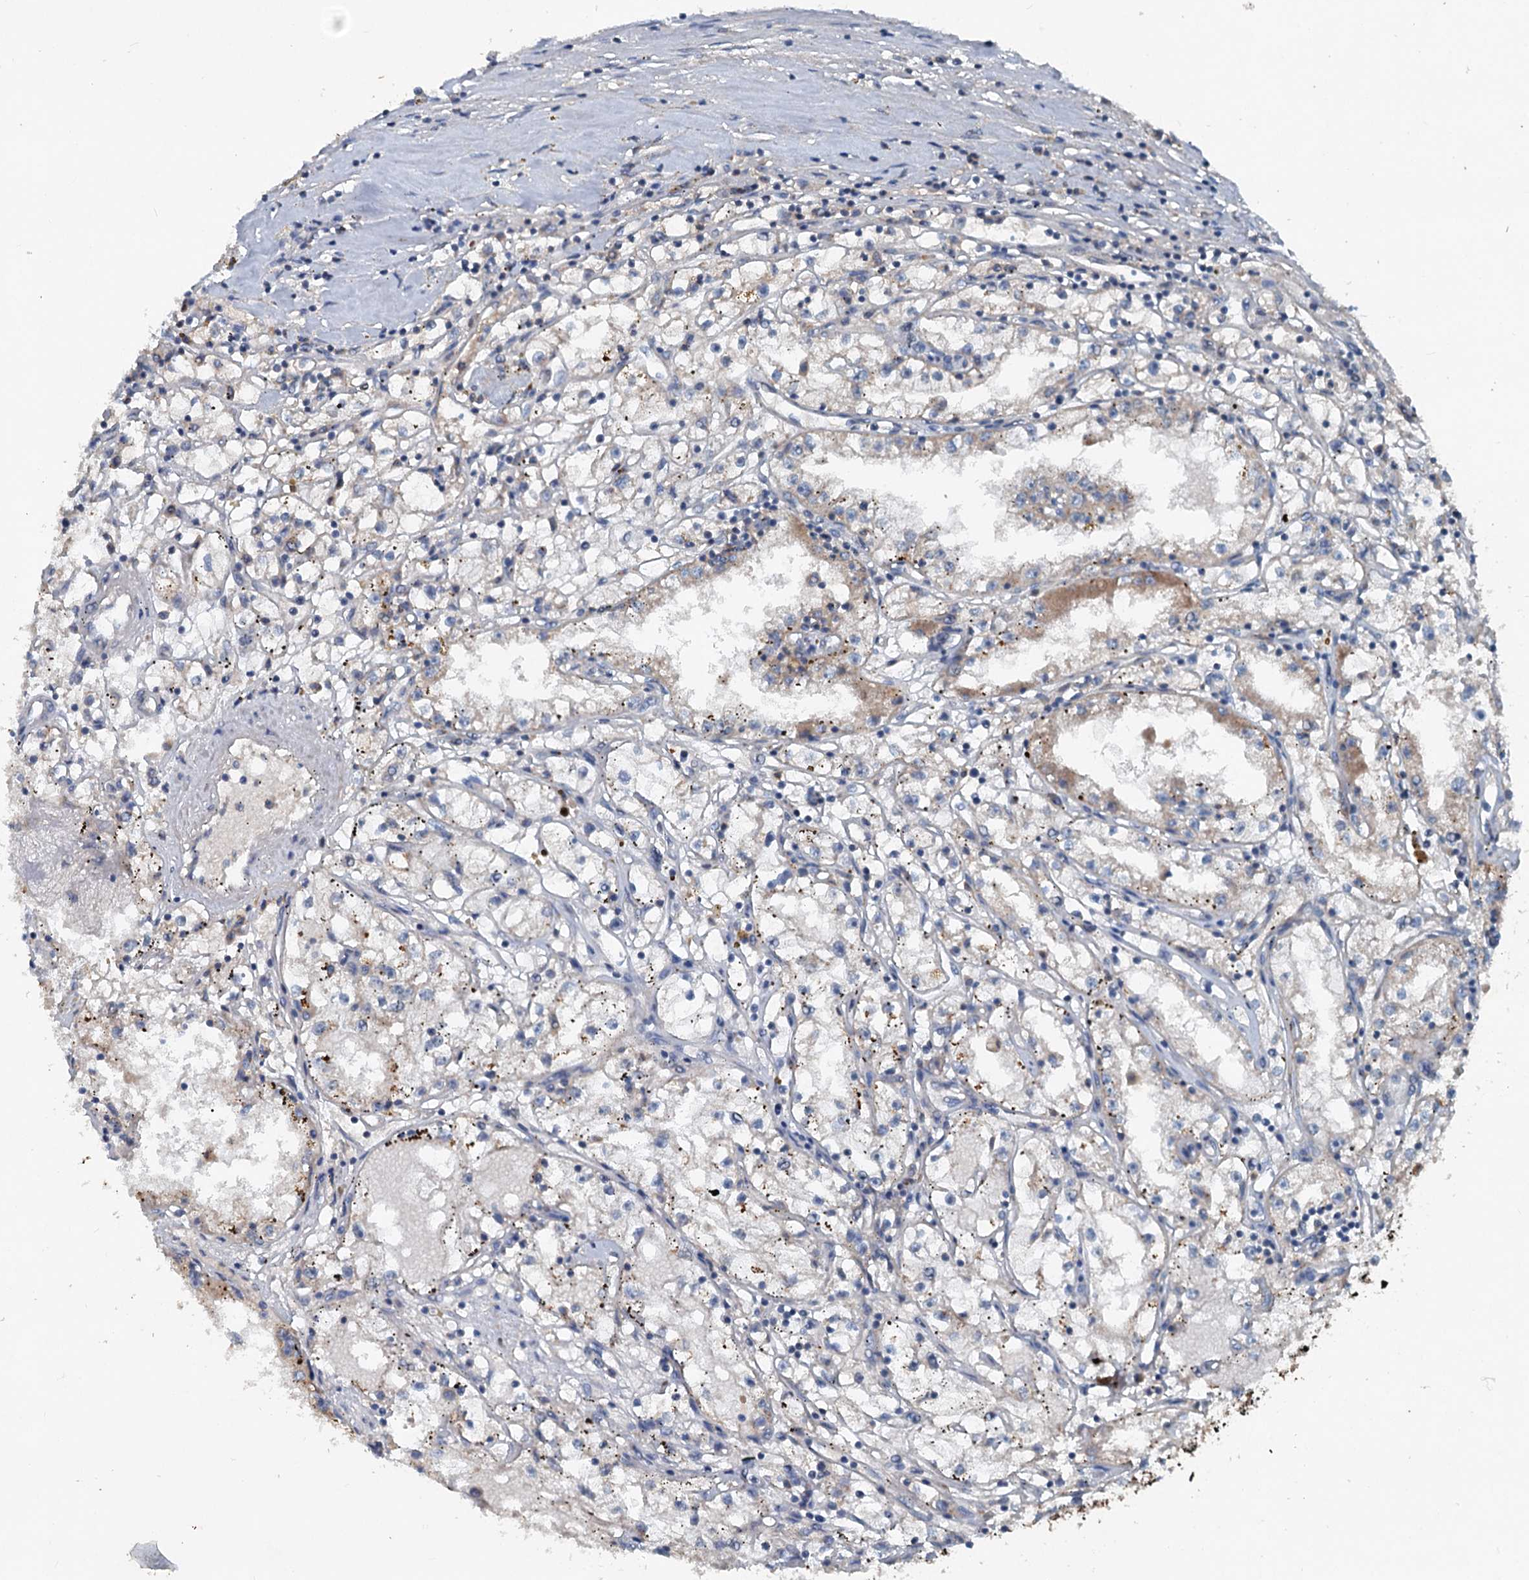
{"staining": {"intensity": "weak", "quantity": "25%-75%", "location": "cytoplasmic/membranous"}, "tissue": "renal cancer", "cell_type": "Tumor cells", "image_type": "cancer", "snomed": [{"axis": "morphology", "description": "Adenocarcinoma, NOS"}, {"axis": "topography", "description": "Kidney"}], "caption": "Protein analysis of renal adenocarcinoma tissue exhibits weak cytoplasmic/membranous staining in about 25%-75% of tumor cells.", "gene": "N4BP2L2", "patient": {"sex": "male", "age": 56}}